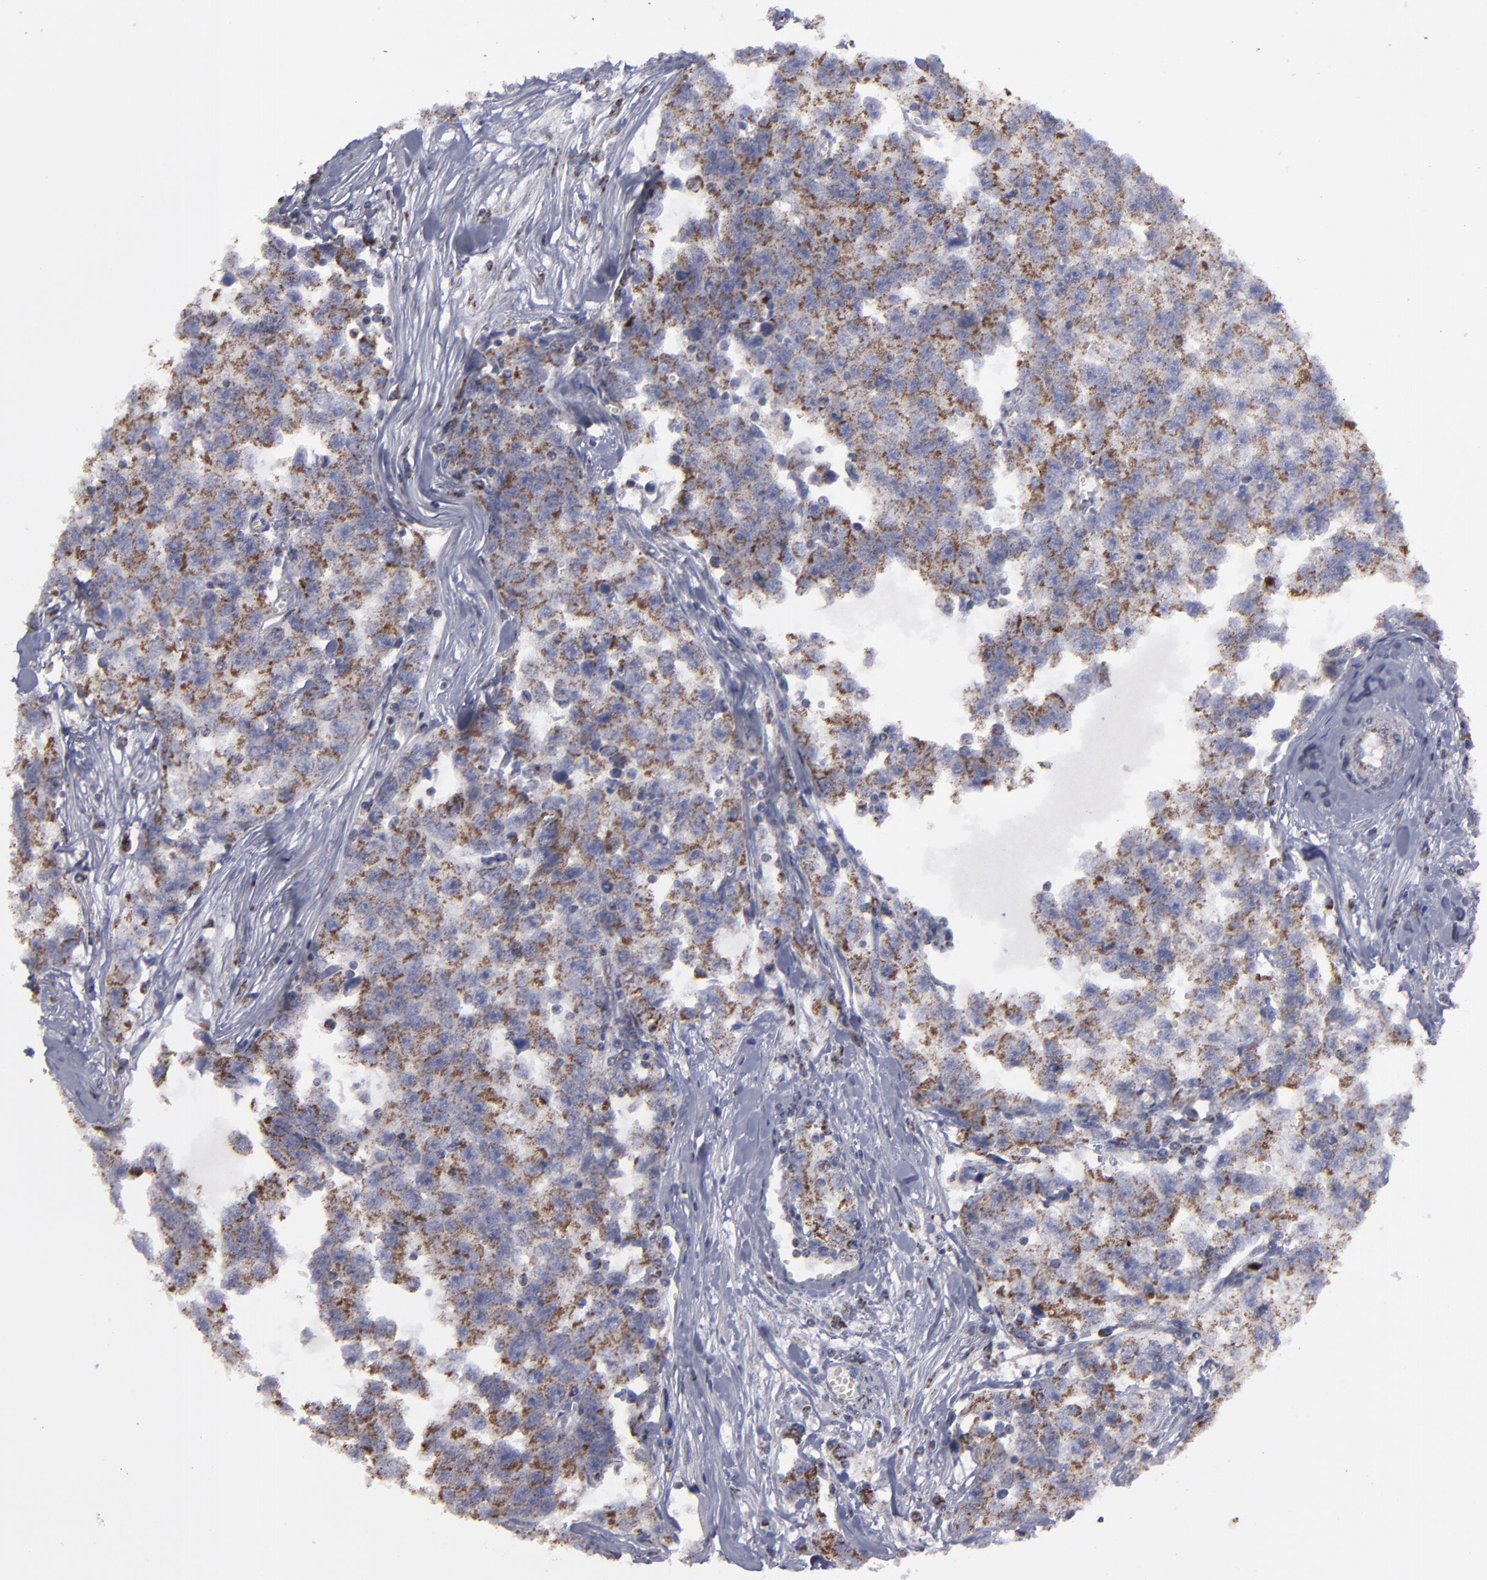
{"staining": {"intensity": "moderate", "quantity": ">75%", "location": "cytoplasmic/membranous"}, "tissue": "testis cancer", "cell_type": "Tumor cells", "image_type": "cancer", "snomed": [{"axis": "morphology", "description": "Seminoma, NOS"}, {"axis": "morphology", "description": "Carcinoma, Embryonal, NOS"}, {"axis": "topography", "description": "Testis"}], "caption": "Testis cancer (seminoma) stained with a brown dye shows moderate cytoplasmic/membranous positive positivity in approximately >75% of tumor cells.", "gene": "MYOM2", "patient": {"sex": "male", "age": 30}}